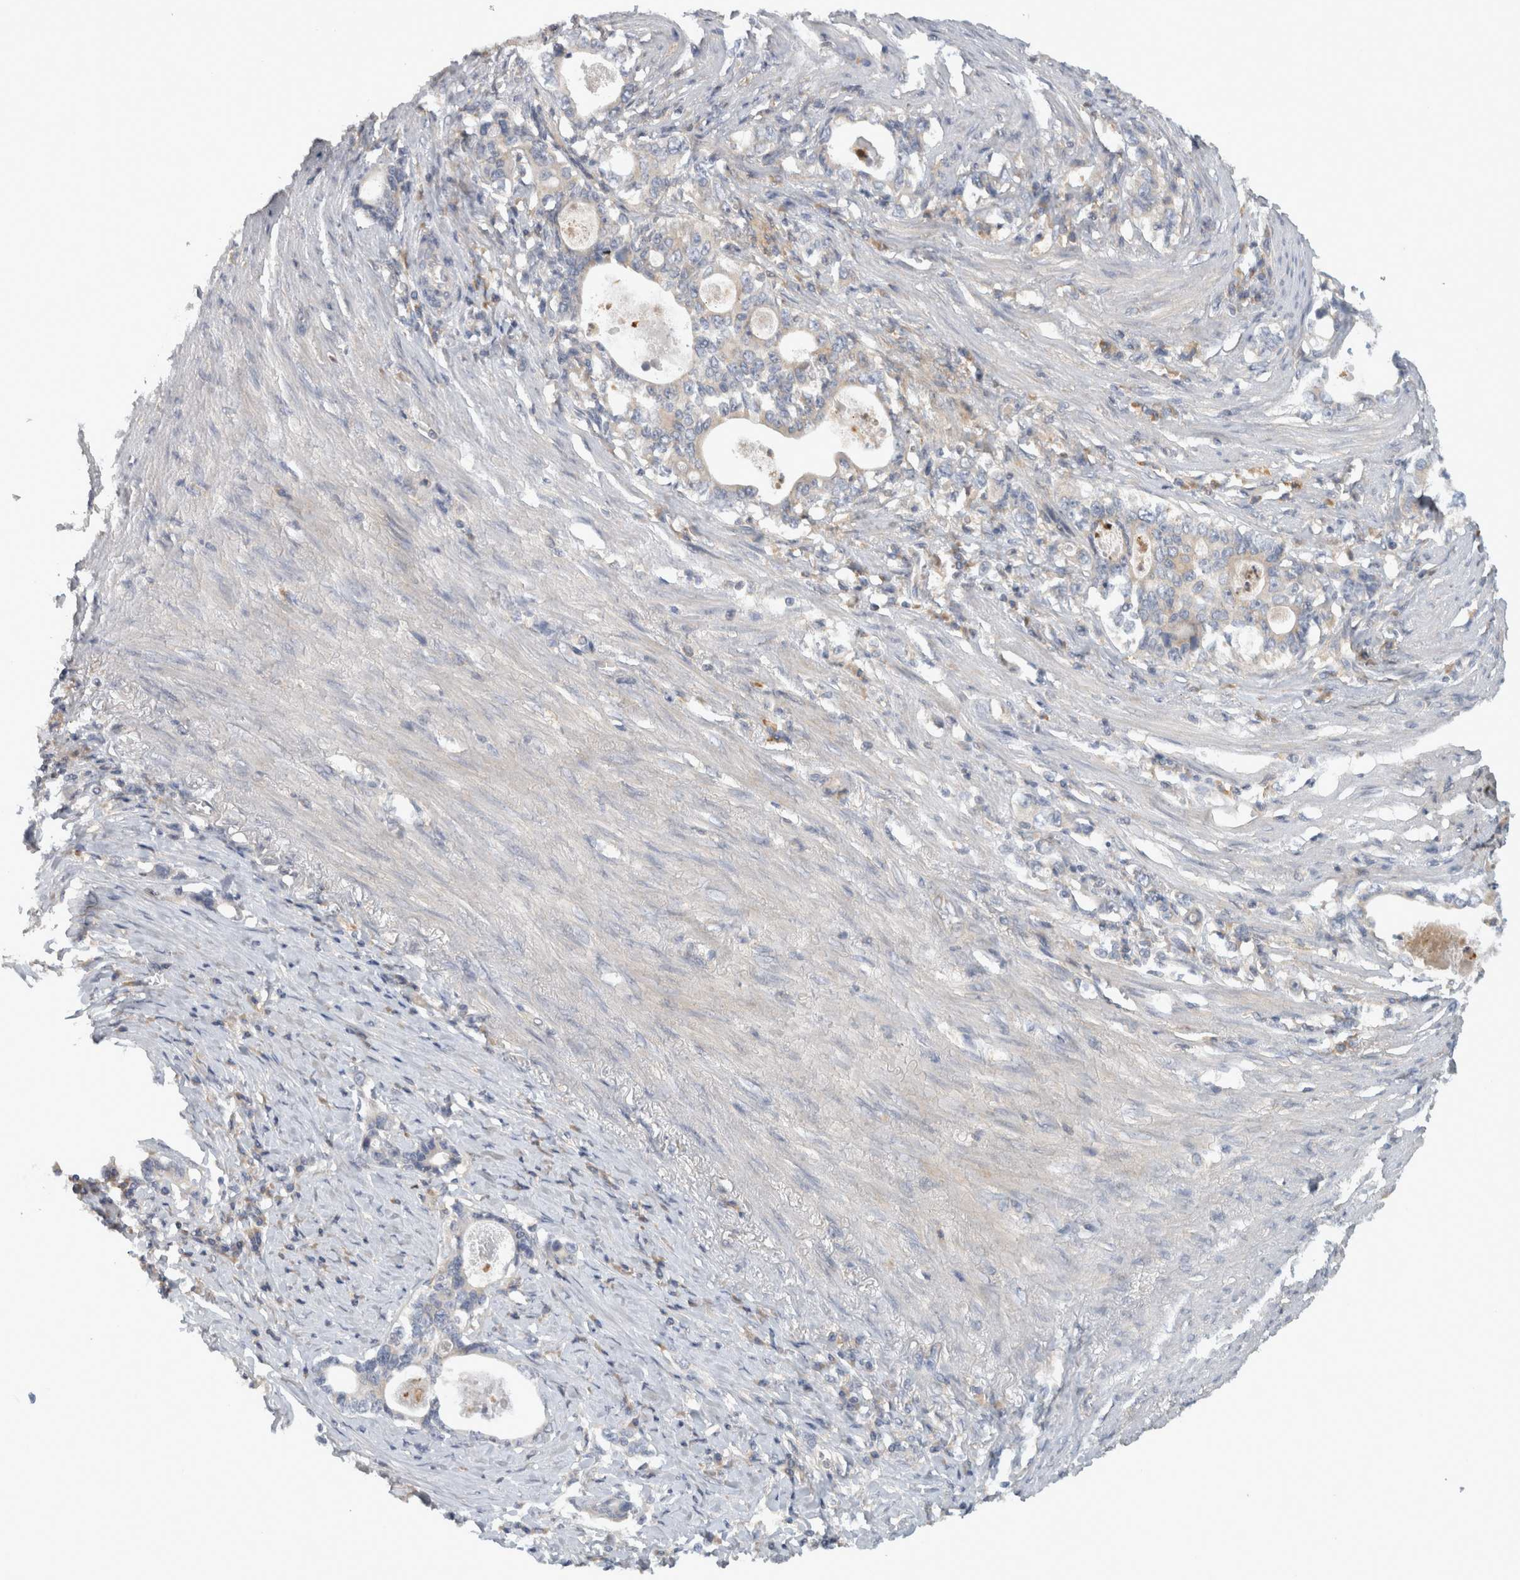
{"staining": {"intensity": "negative", "quantity": "none", "location": "none"}, "tissue": "stomach cancer", "cell_type": "Tumor cells", "image_type": "cancer", "snomed": [{"axis": "morphology", "description": "Adenocarcinoma, NOS"}, {"axis": "topography", "description": "Stomach, lower"}], "caption": "The micrograph demonstrates no significant positivity in tumor cells of adenocarcinoma (stomach).", "gene": "VEPH1", "patient": {"sex": "female", "age": 72}}